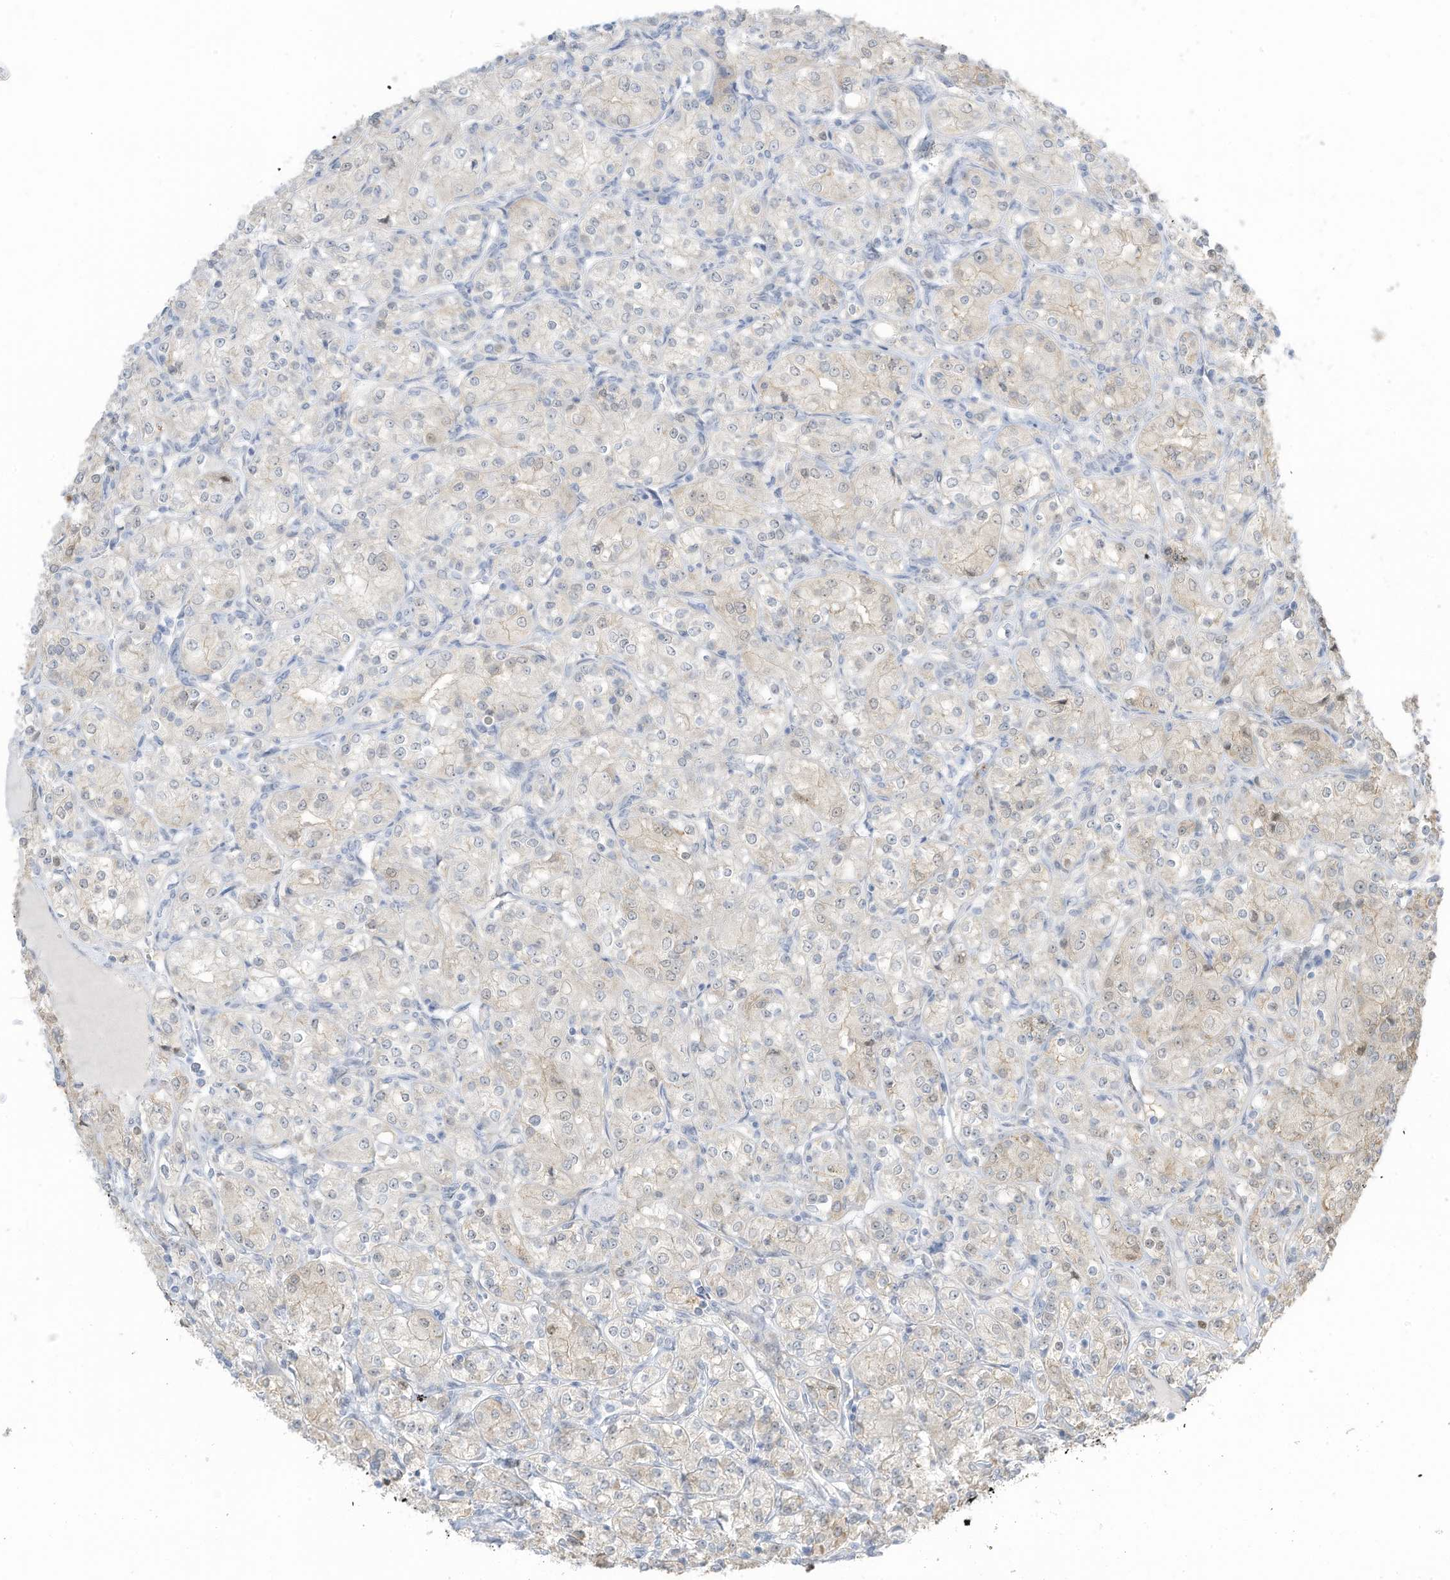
{"staining": {"intensity": "negative", "quantity": "none", "location": "none"}, "tissue": "renal cancer", "cell_type": "Tumor cells", "image_type": "cancer", "snomed": [{"axis": "morphology", "description": "Adenocarcinoma, NOS"}, {"axis": "topography", "description": "Kidney"}], "caption": "Human renal cancer (adenocarcinoma) stained for a protein using immunohistochemistry (IHC) displays no staining in tumor cells.", "gene": "ASPRV1", "patient": {"sex": "male", "age": 77}}